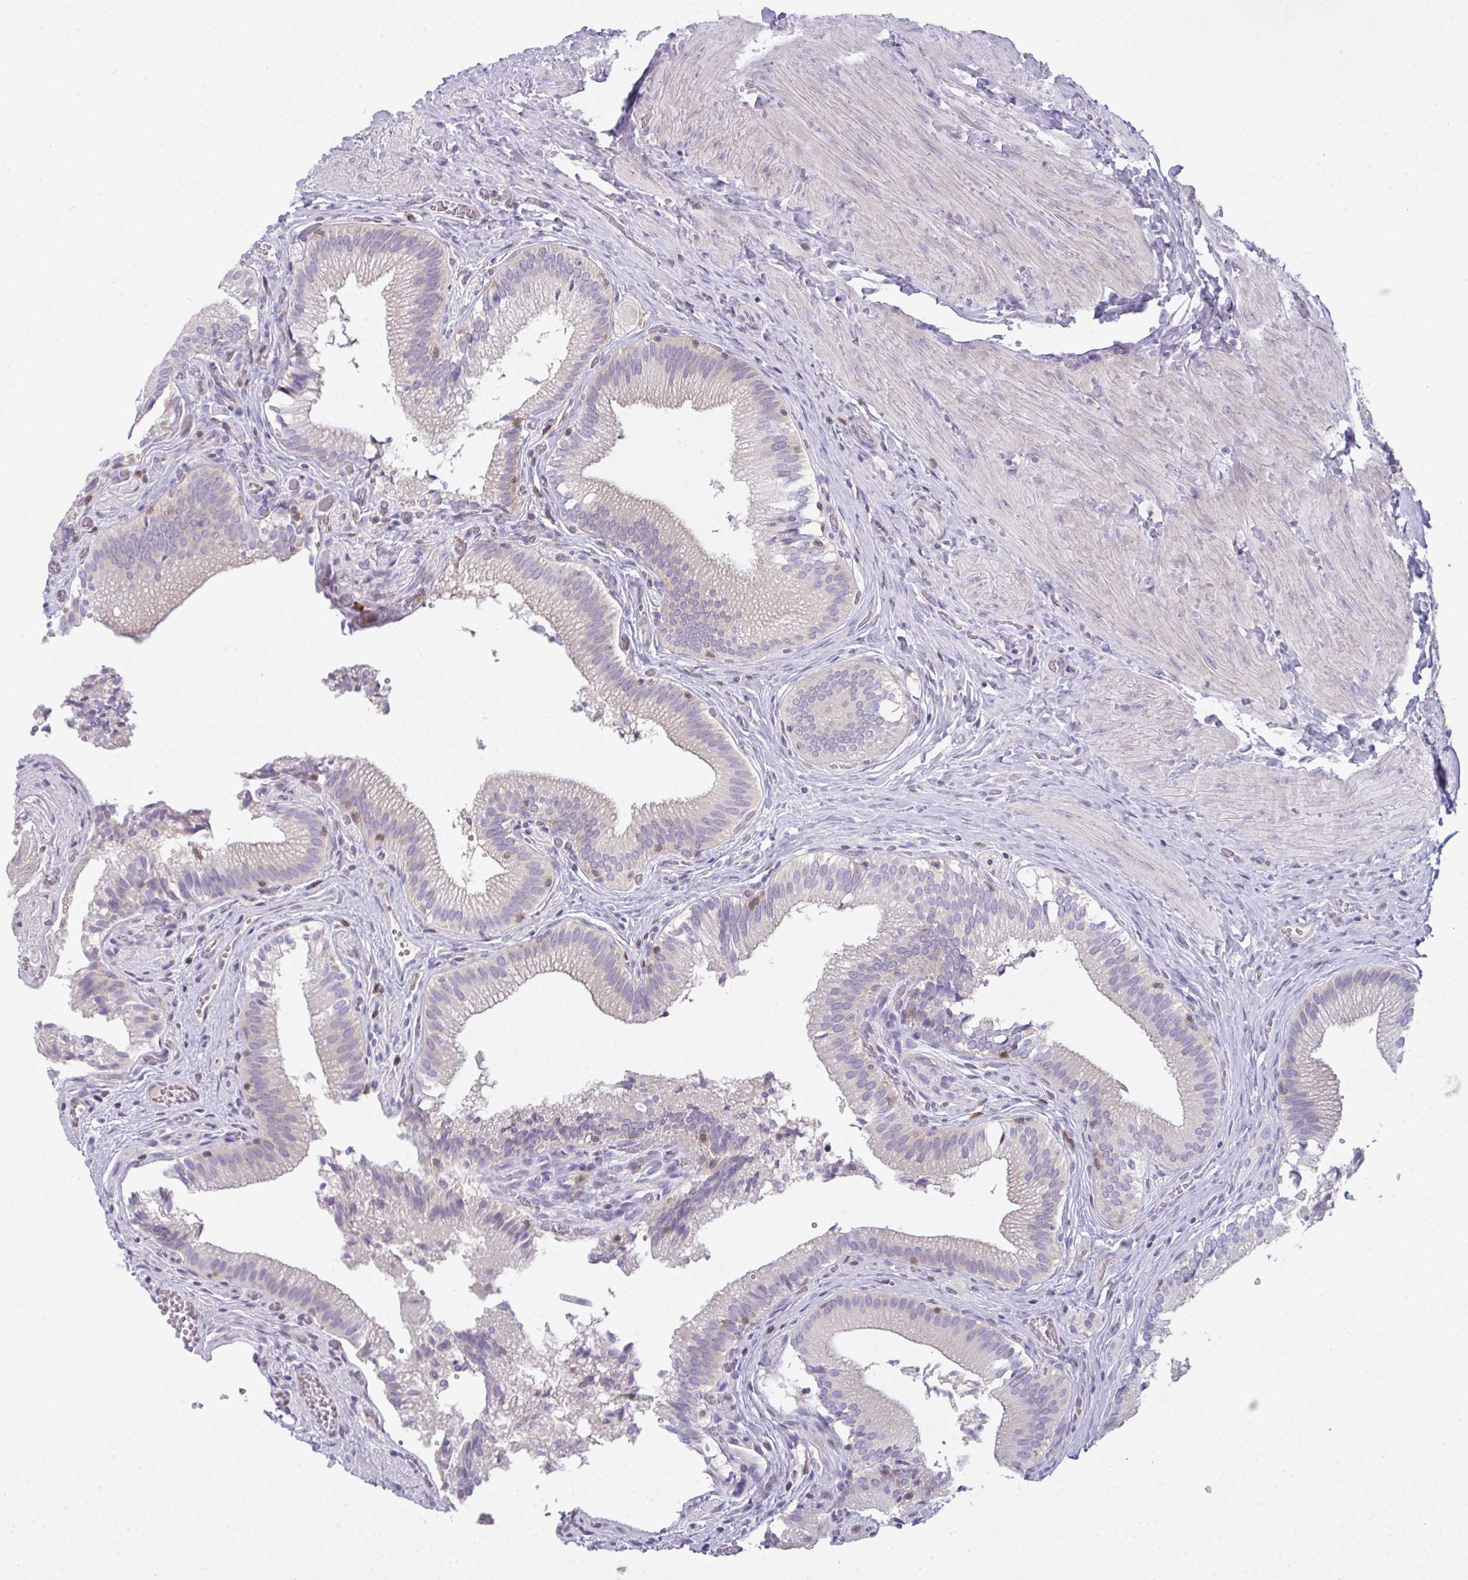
{"staining": {"intensity": "negative", "quantity": "none", "location": "none"}, "tissue": "gallbladder", "cell_type": "Glandular cells", "image_type": "normal", "snomed": [{"axis": "morphology", "description": "Normal tissue, NOS"}, {"axis": "topography", "description": "Gallbladder"}, {"axis": "topography", "description": "Peripheral nerve tissue"}], "caption": "Immunohistochemistry histopathology image of unremarkable gallbladder: human gallbladder stained with DAB reveals no significant protein expression in glandular cells. (Brightfield microscopy of DAB (3,3'-diaminobenzidine) immunohistochemistry at high magnification).", "gene": "CD80", "patient": {"sex": "male", "age": 17}}